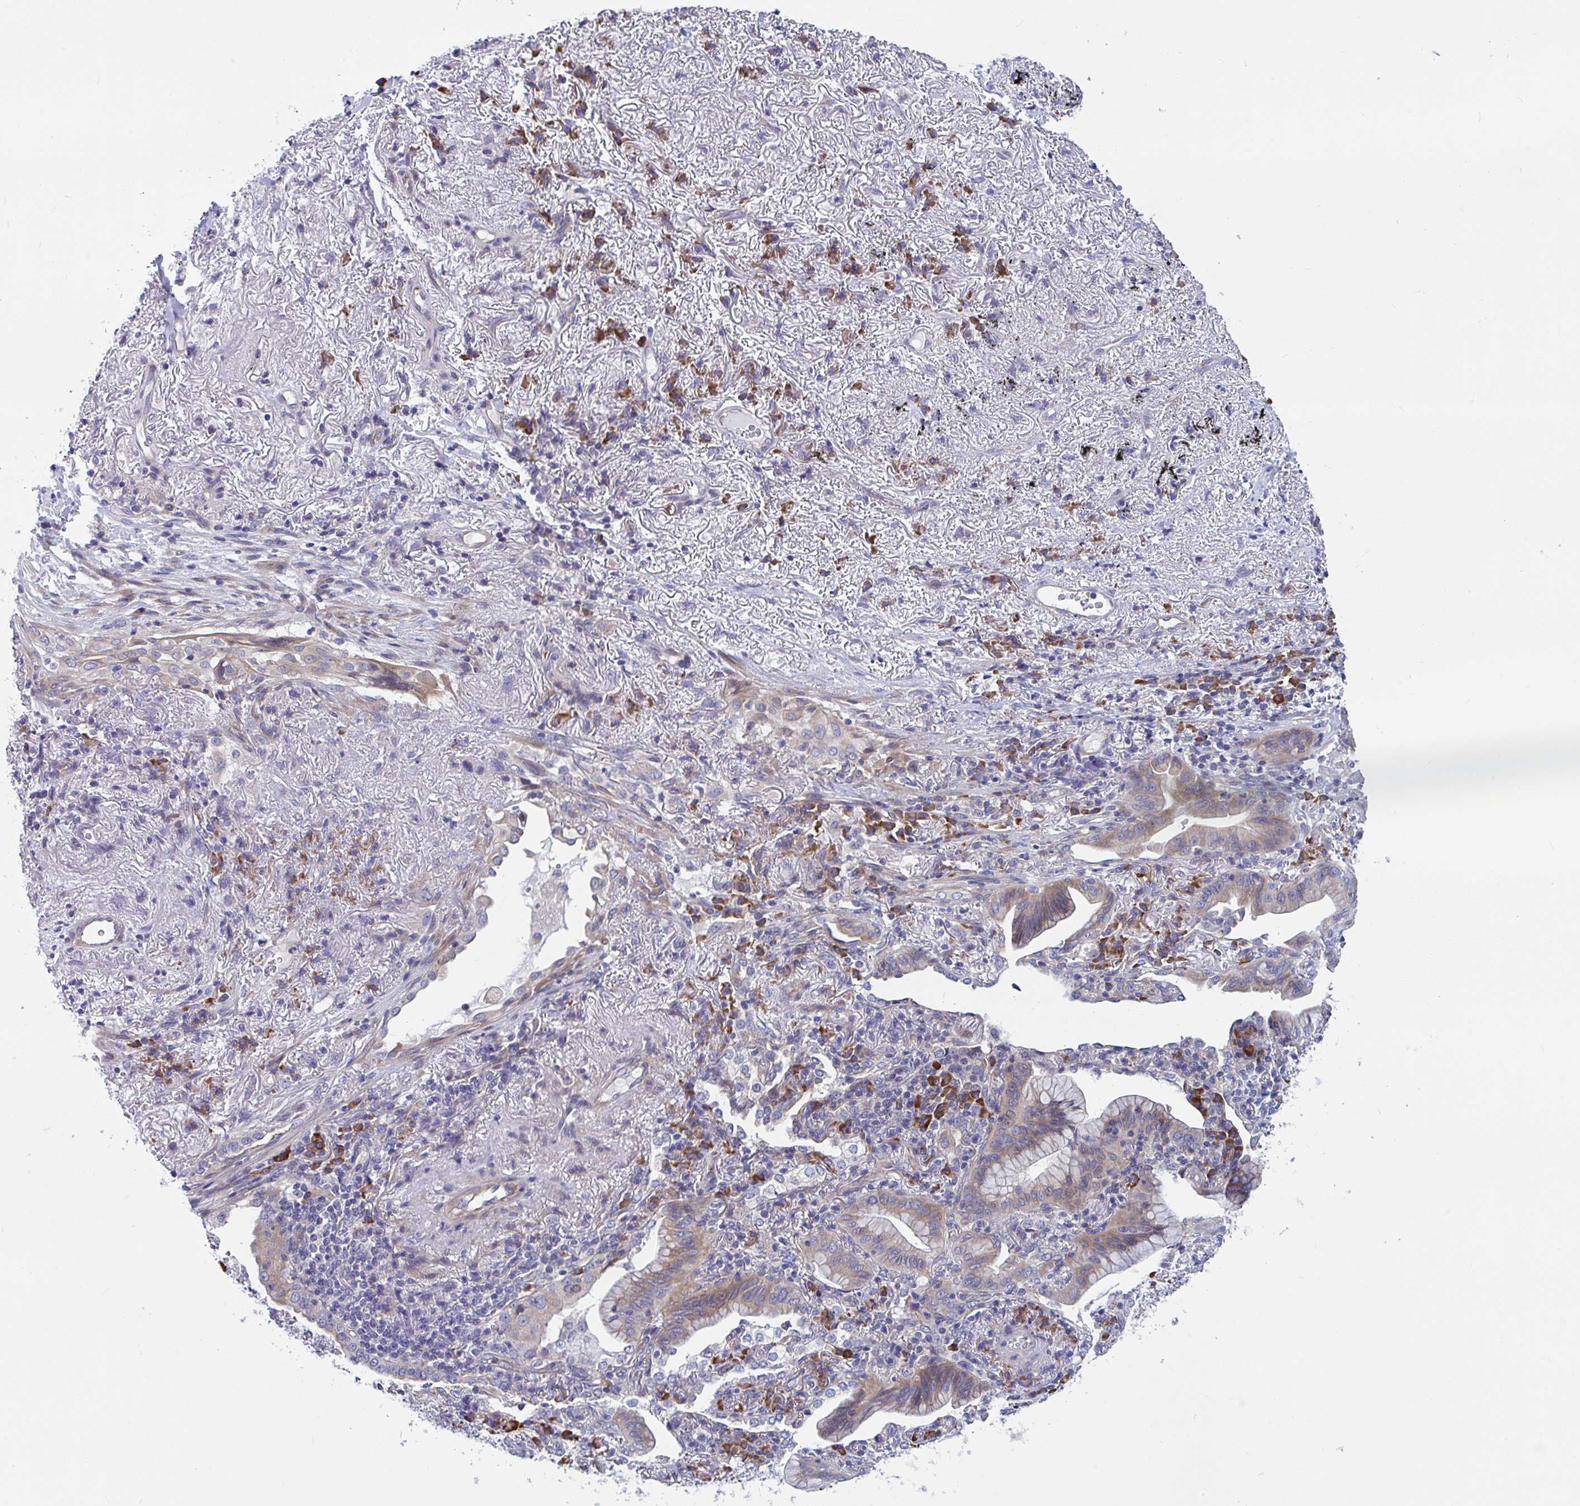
{"staining": {"intensity": "weak", "quantity": "25%-75%", "location": "cytoplasmic/membranous"}, "tissue": "lung cancer", "cell_type": "Tumor cells", "image_type": "cancer", "snomed": [{"axis": "morphology", "description": "Adenocarcinoma, NOS"}, {"axis": "topography", "description": "Lung"}], "caption": "Lung cancer stained for a protein displays weak cytoplasmic/membranous positivity in tumor cells.", "gene": "WBP1", "patient": {"sex": "male", "age": 77}}